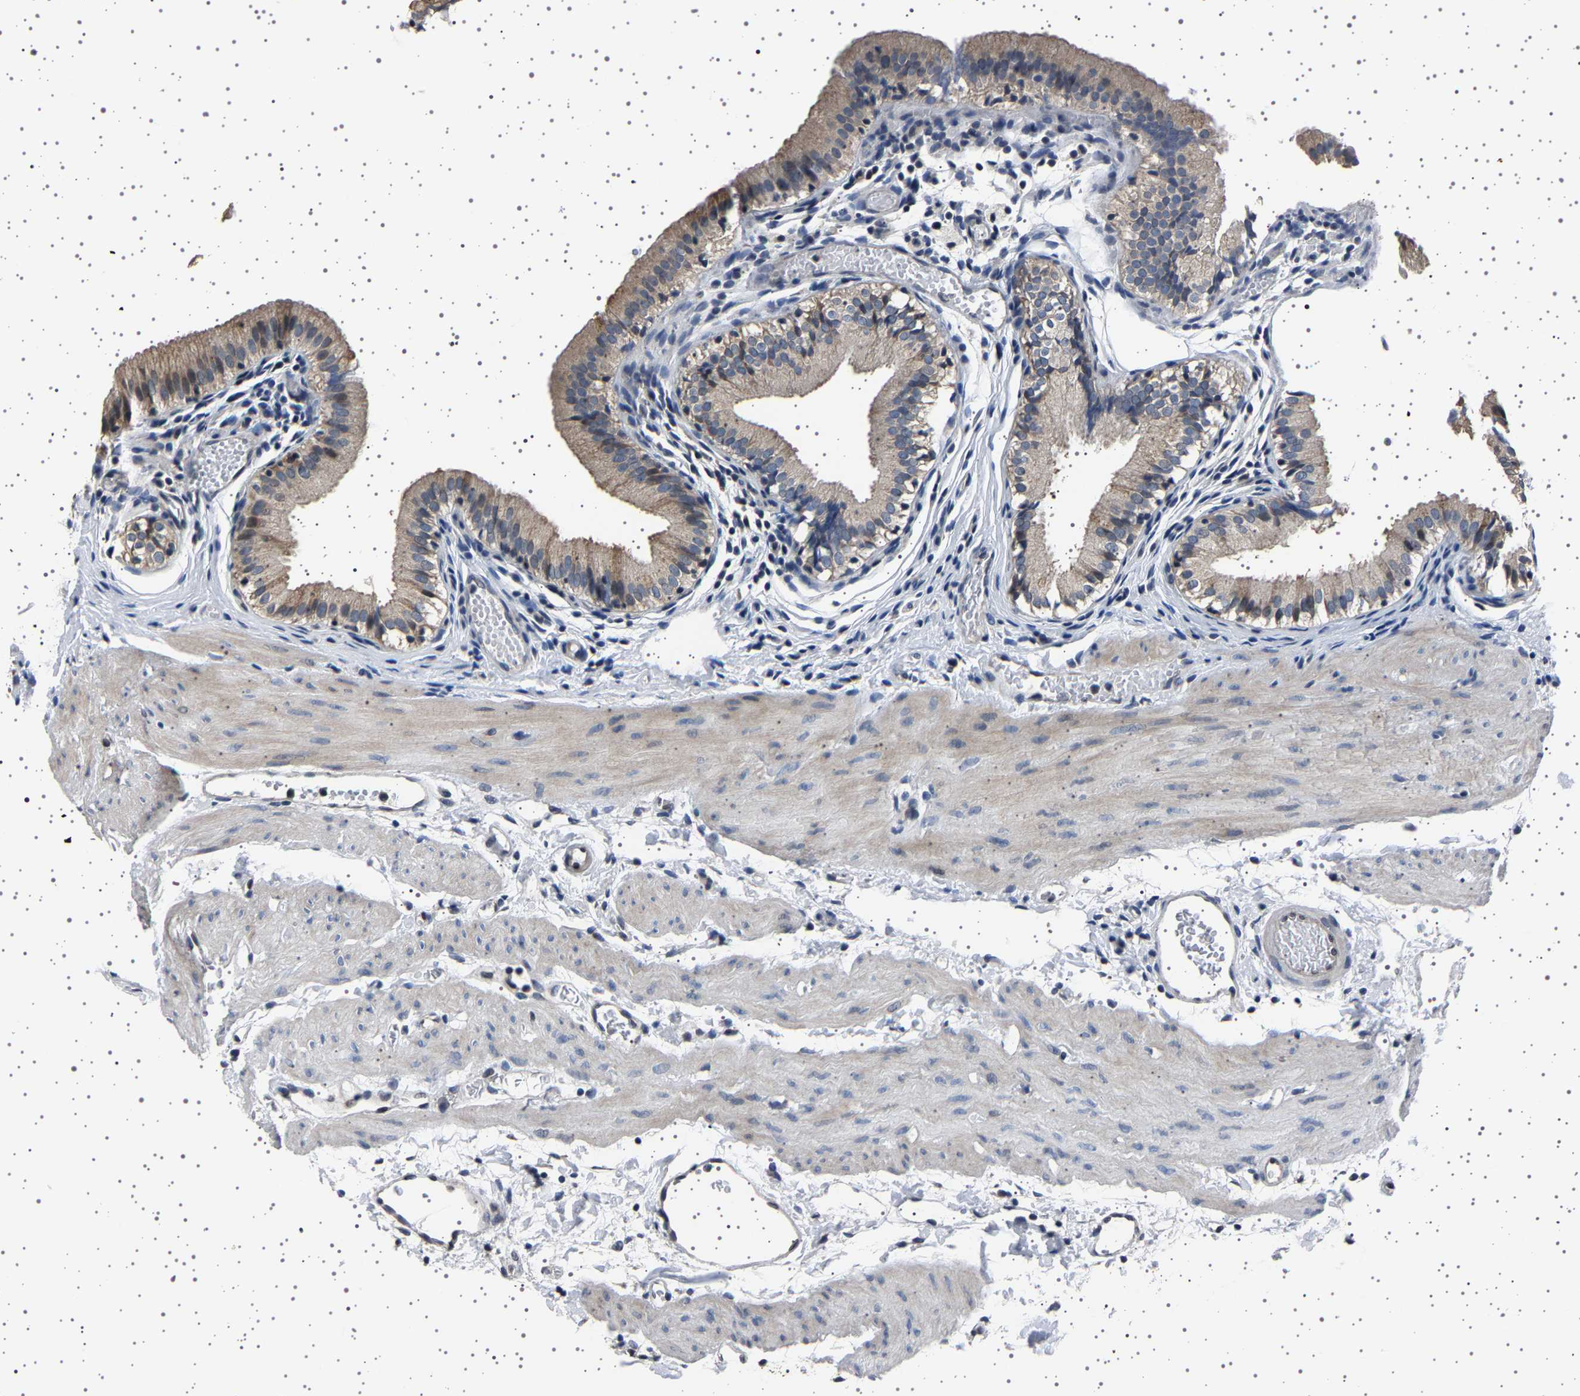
{"staining": {"intensity": "weak", "quantity": "25%-75%", "location": "cytoplasmic/membranous"}, "tissue": "gallbladder", "cell_type": "Glandular cells", "image_type": "normal", "snomed": [{"axis": "morphology", "description": "Normal tissue, NOS"}, {"axis": "topography", "description": "Gallbladder"}], "caption": "Unremarkable gallbladder exhibits weak cytoplasmic/membranous expression in approximately 25%-75% of glandular cells, visualized by immunohistochemistry. The staining is performed using DAB (3,3'-diaminobenzidine) brown chromogen to label protein expression. The nuclei are counter-stained blue using hematoxylin.", "gene": "IL10RB", "patient": {"sex": "female", "age": 26}}